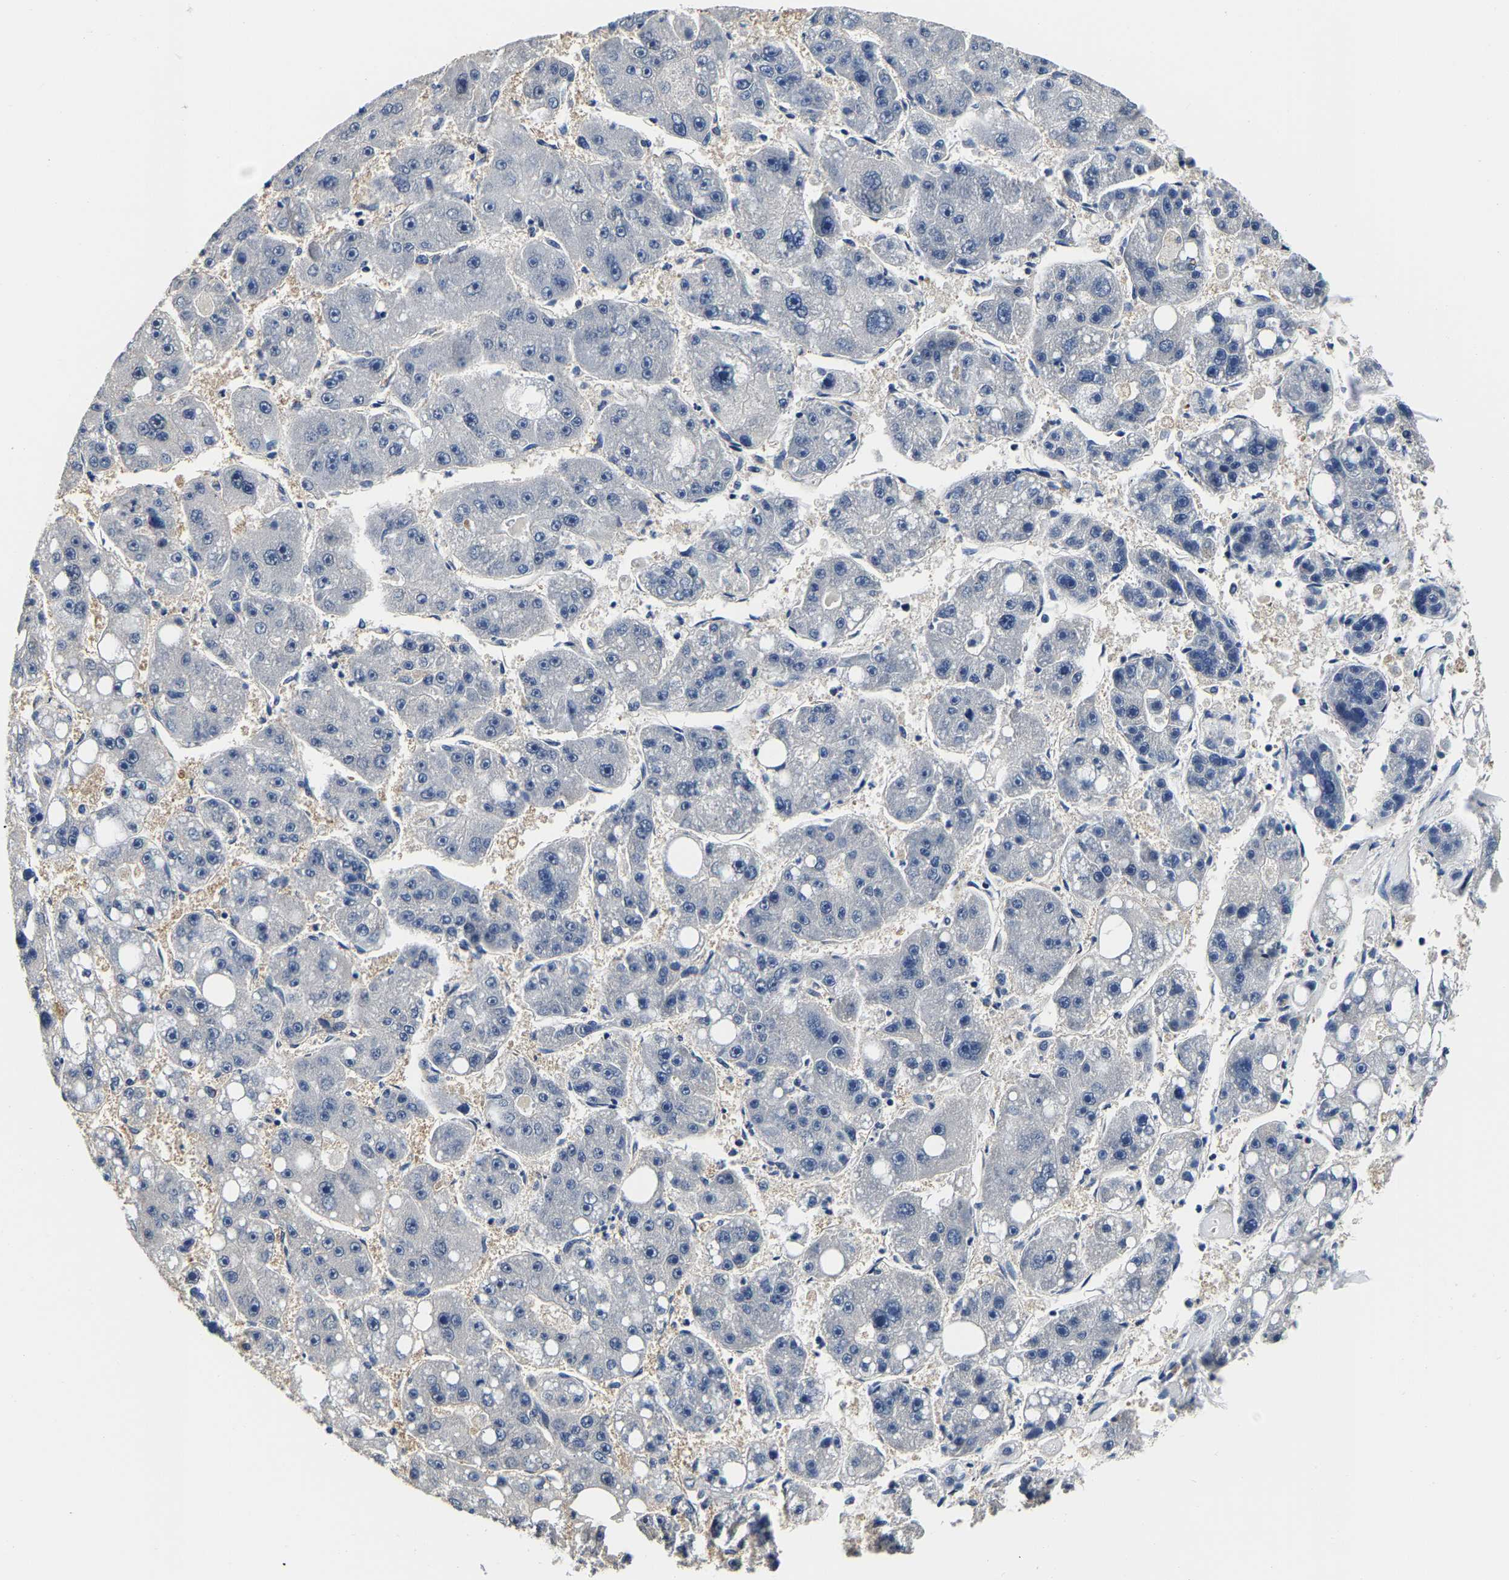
{"staining": {"intensity": "negative", "quantity": "none", "location": "none"}, "tissue": "liver cancer", "cell_type": "Tumor cells", "image_type": "cancer", "snomed": [{"axis": "morphology", "description": "Carcinoma, Hepatocellular, NOS"}, {"axis": "topography", "description": "Liver"}], "caption": "This is an immunohistochemistry (IHC) histopathology image of human liver cancer (hepatocellular carcinoma). There is no expression in tumor cells.", "gene": "SH3GLB1", "patient": {"sex": "female", "age": 61}}